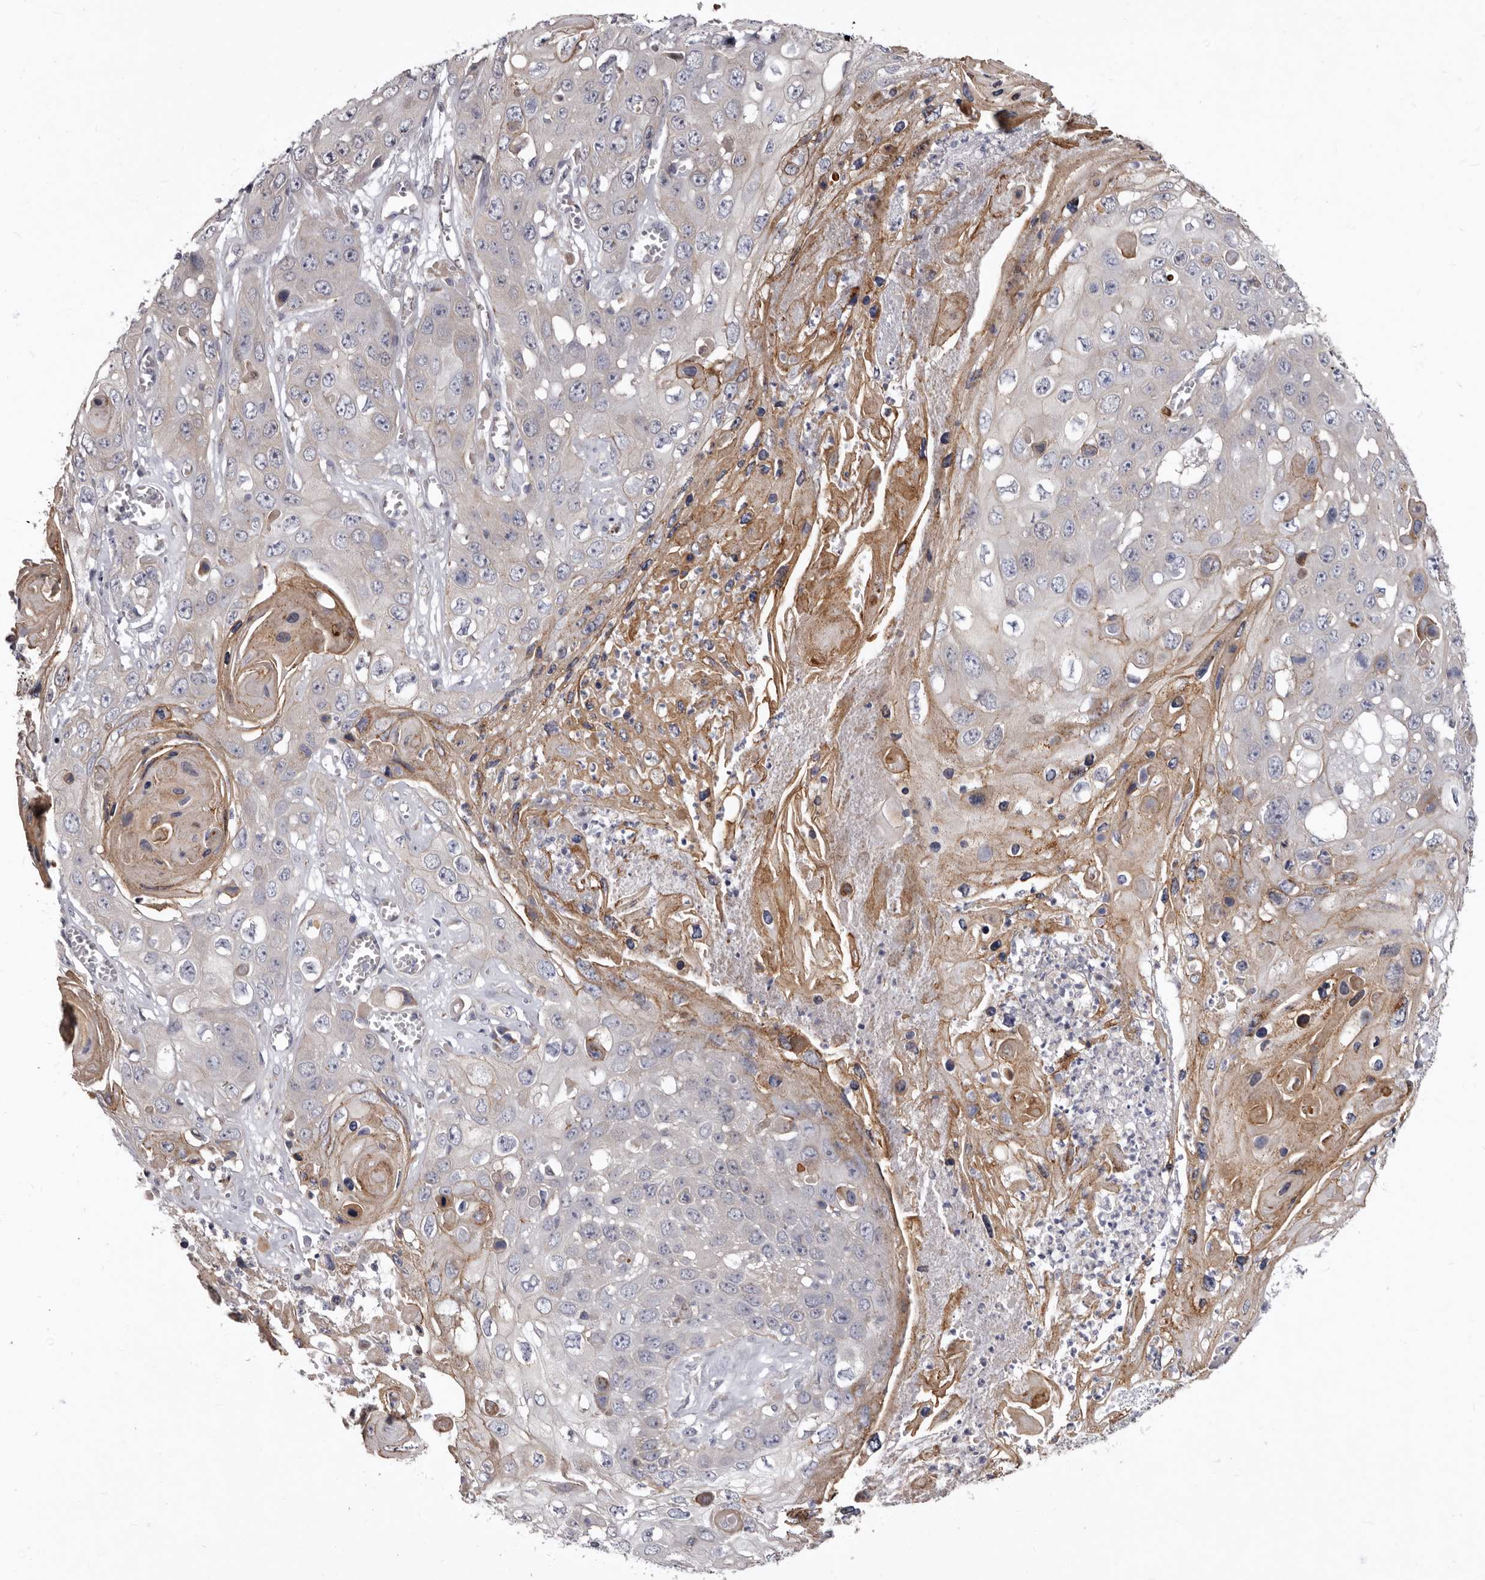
{"staining": {"intensity": "moderate", "quantity": "<25%", "location": "cytoplasmic/membranous"}, "tissue": "skin cancer", "cell_type": "Tumor cells", "image_type": "cancer", "snomed": [{"axis": "morphology", "description": "Squamous cell carcinoma, NOS"}, {"axis": "topography", "description": "Skin"}], "caption": "Squamous cell carcinoma (skin) tissue displays moderate cytoplasmic/membranous expression in approximately <25% of tumor cells, visualized by immunohistochemistry.", "gene": "FMO2", "patient": {"sex": "male", "age": 55}}